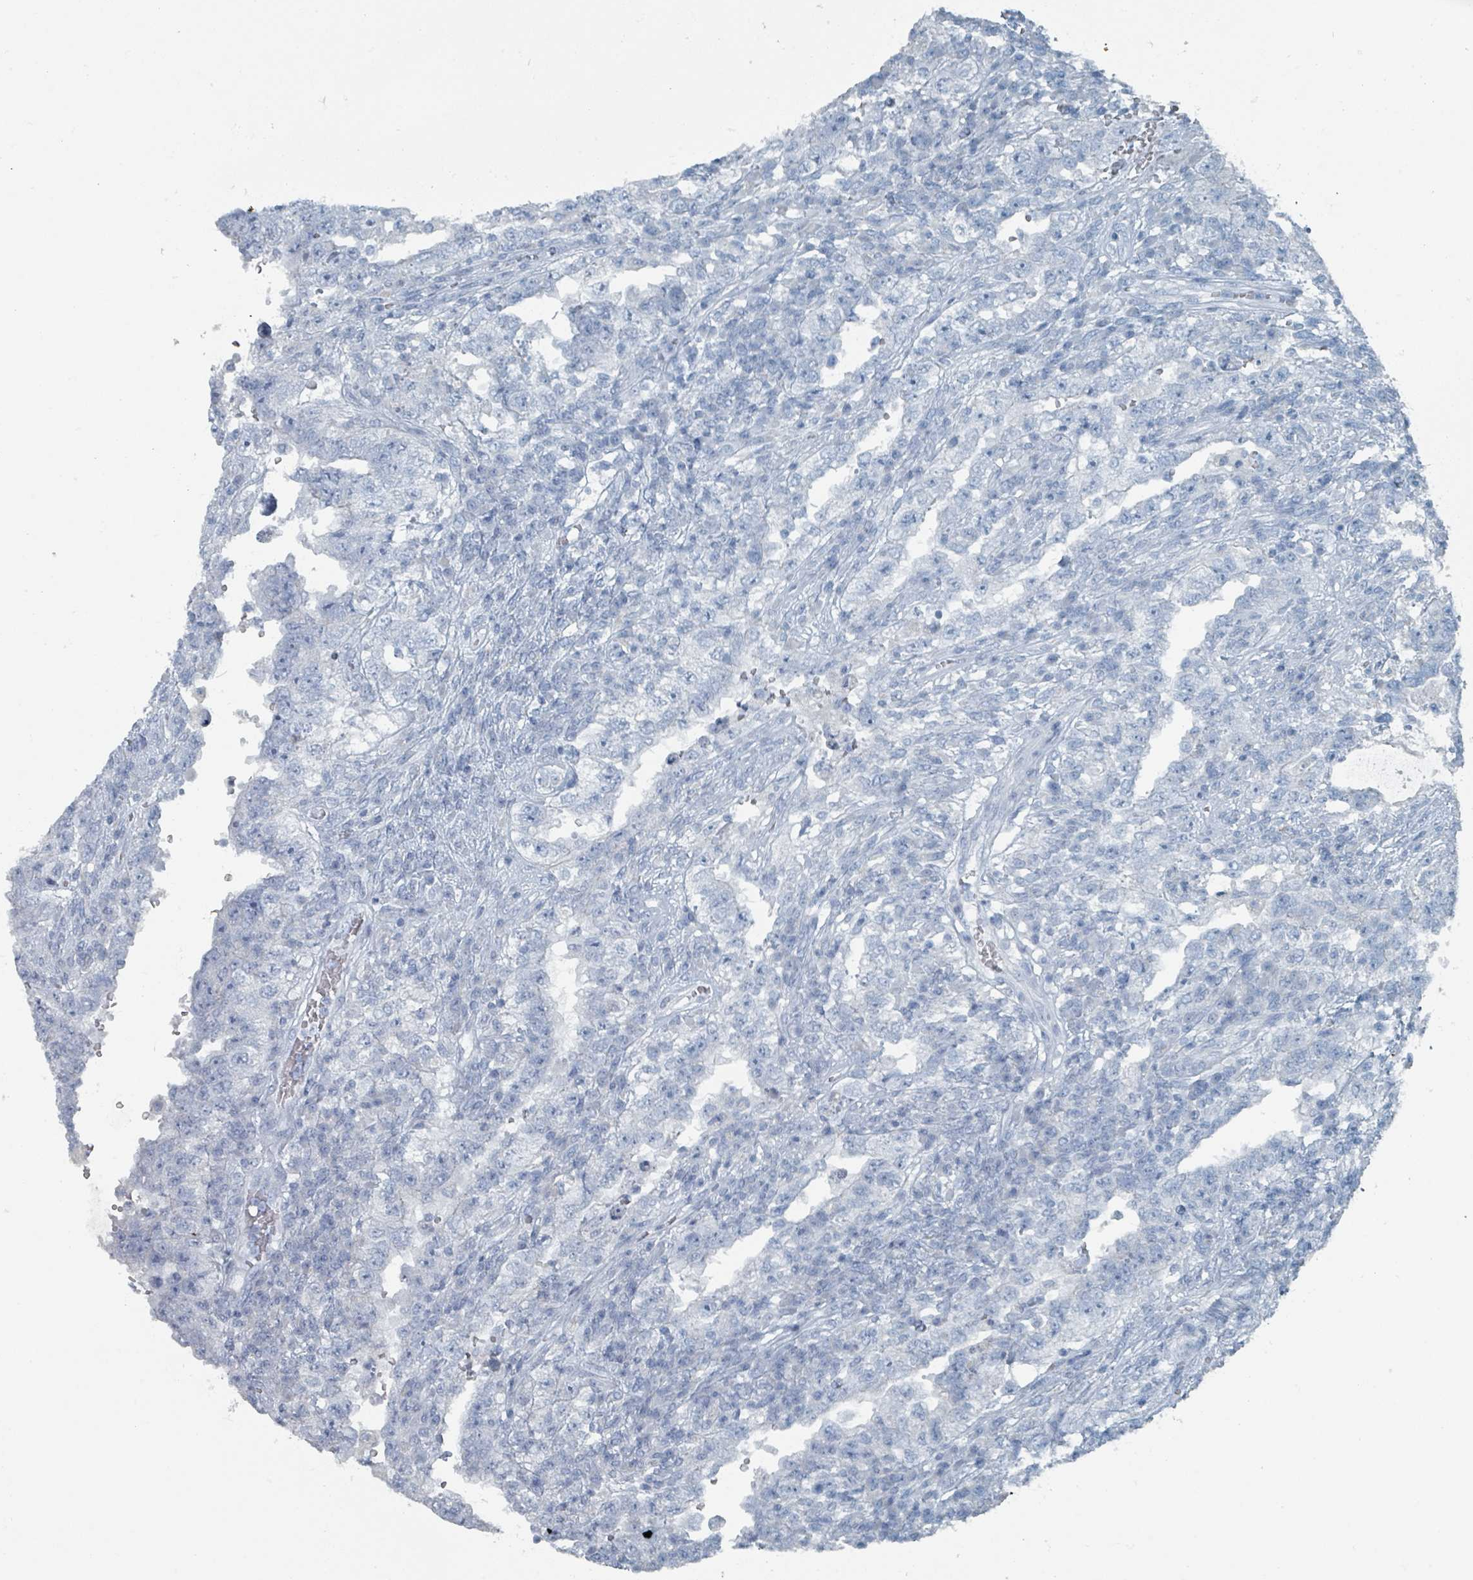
{"staining": {"intensity": "negative", "quantity": "none", "location": "none"}, "tissue": "testis cancer", "cell_type": "Tumor cells", "image_type": "cancer", "snomed": [{"axis": "morphology", "description": "Carcinoma, Embryonal, NOS"}, {"axis": "topography", "description": "Testis"}], "caption": "Immunohistochemistry image of neoplastic tissue: testis cancer stained with DAB (3,3'-diaminobenzidine) shows no significant protein expression in tumor cells.", "gene": "GAMT", "patient": {"sex": "male", "age": 26}}